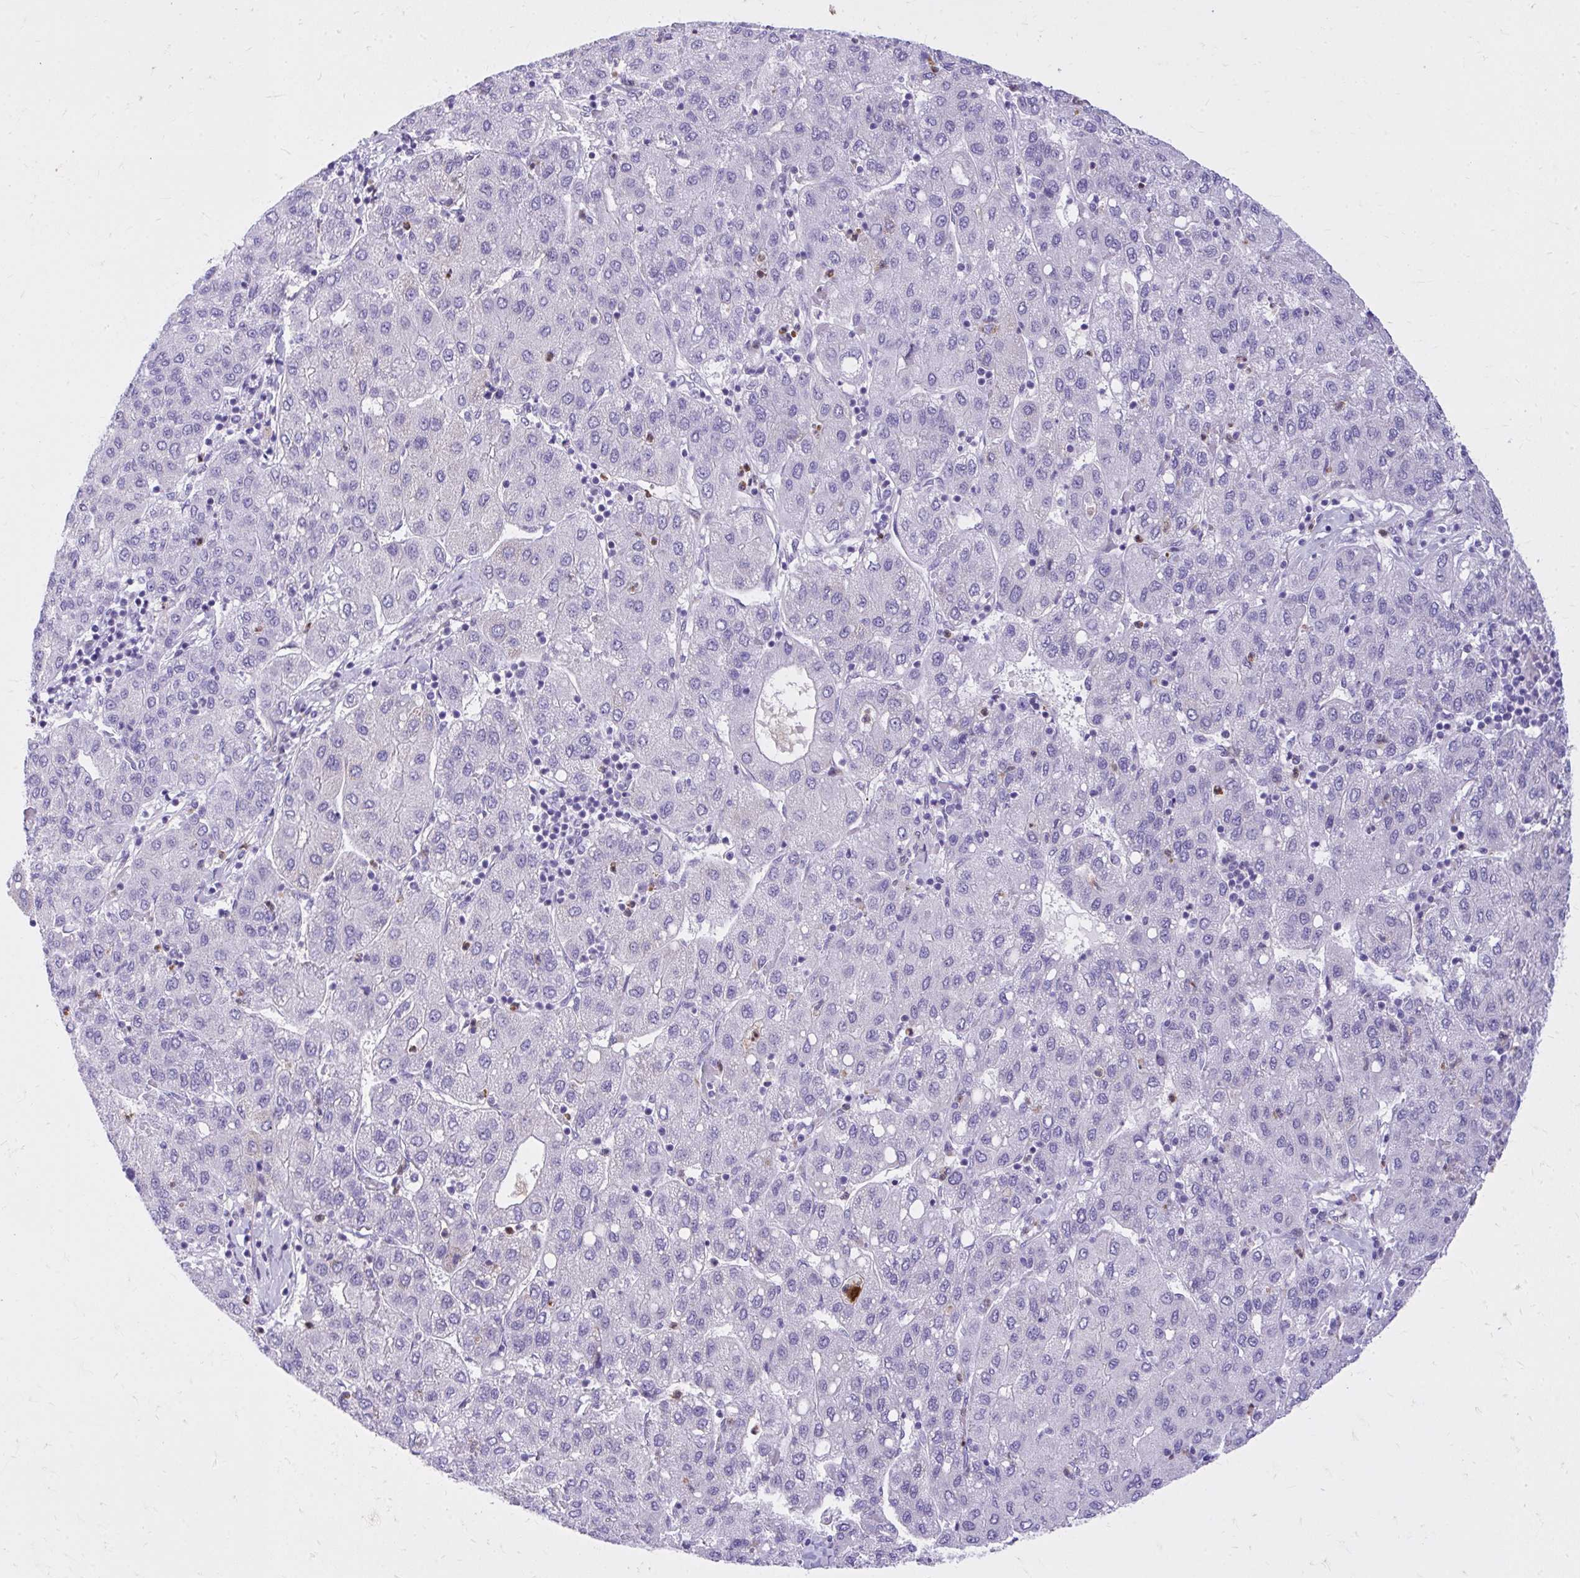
{"staining": {"intensity": "negative", "quantity": "none", "location": "none"}, "tissue": "liver cancer", "cell_type": "Tumor cells", "image_type": "cancer", "snomed": [{"axis": "morphology", "description": "Carcinoma, Hepatocellular, NOS"}, {"axis": "topography", "description": "Liver"}], "caption": "IHC of human hepatocellular carcinoma (liver) displays no positivity in tumor cells.", "gene": "ADAMTSL1", "patient": {"sex": "male", "age": 65}}